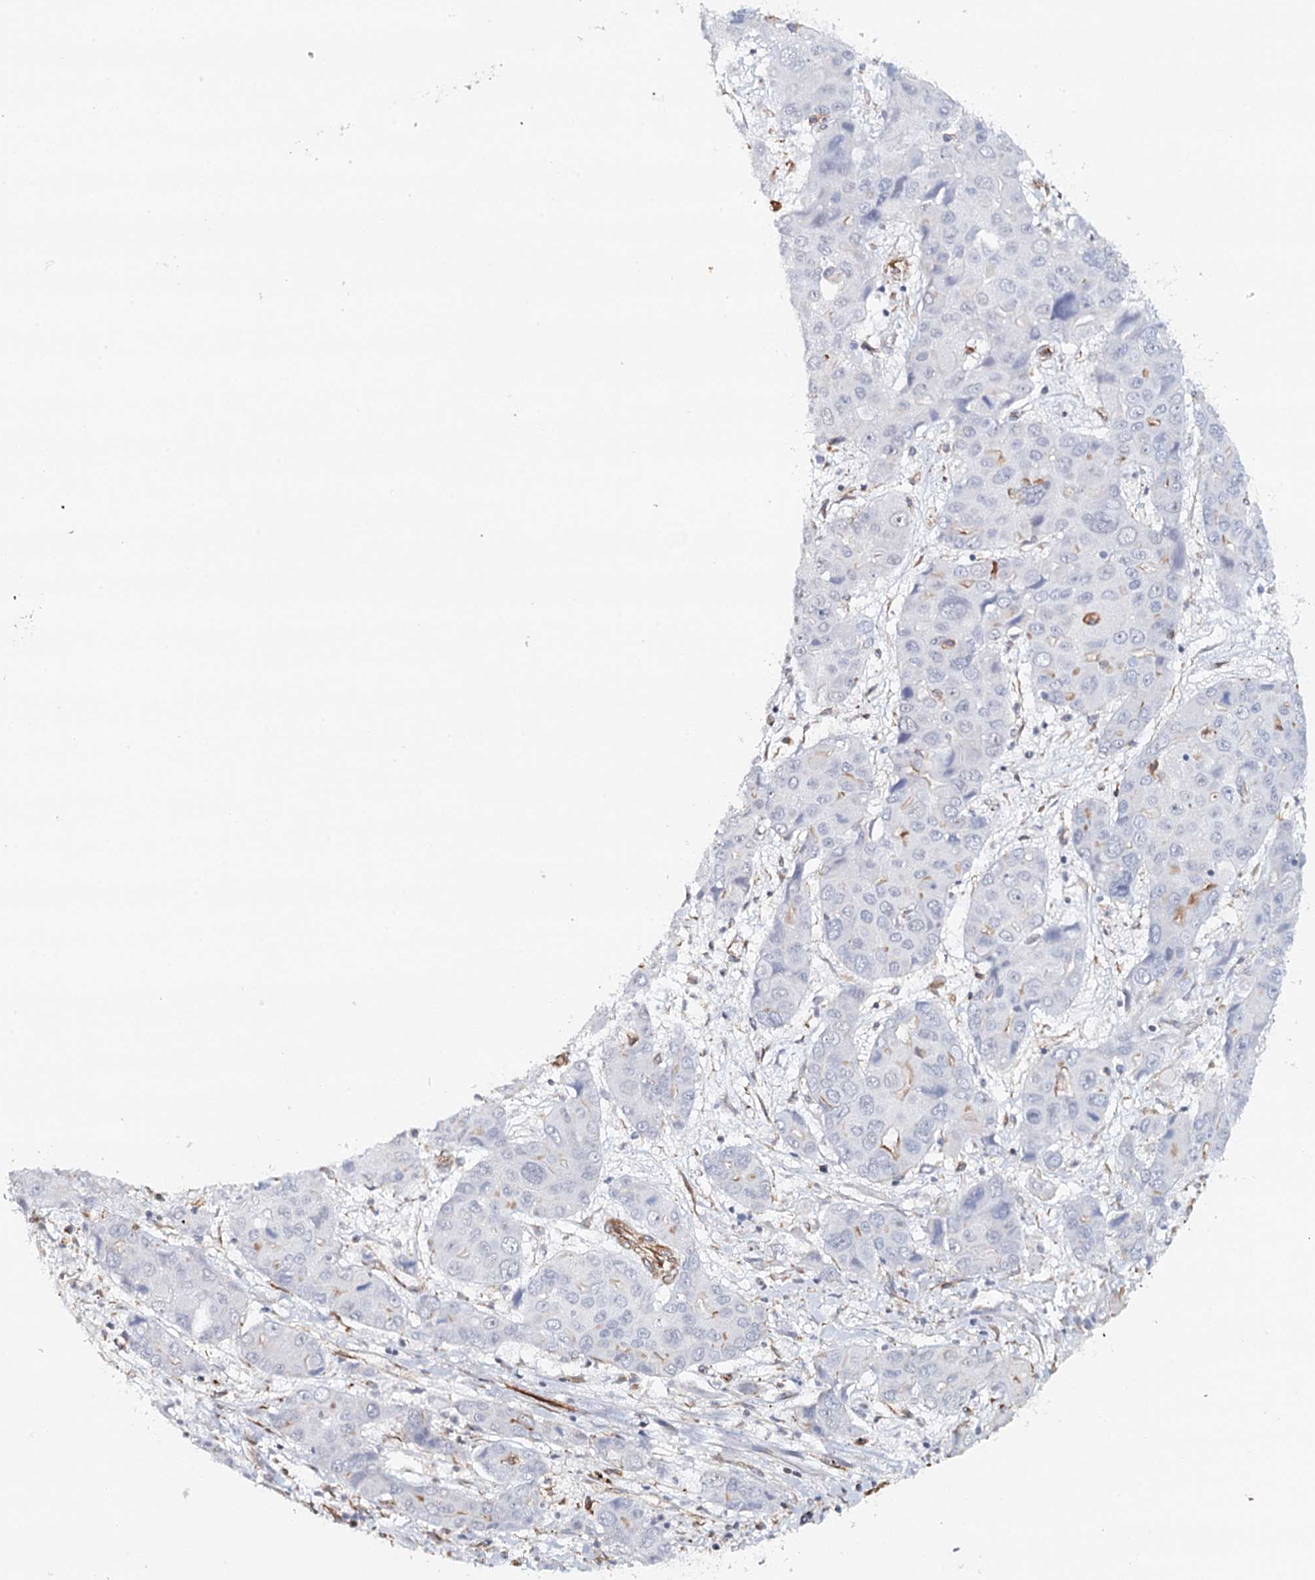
{"staining": {"intensity": "negative", "quantity": "none", "location": "none"}, "tissue": "liver cancer", "cell_type": "Tumor cells", "image_type": "cancer", "snomed": [{"axis": "morphology", "description": "Cholangiocarcinoma"}, {"axis": "topography", "description": "Liver"}], "caption": "Tumor cells are negative for brown protein staining in liver cancer. (Stains: DAB (3,3'-diaminobenzidine) immunohistochemistry (IHC) with hematoxylin counter stain, Microscopy: brightfield microscopy at high magnification).", "gene": "SYNPO", "patient": {"sex": "male", "age": 67}}